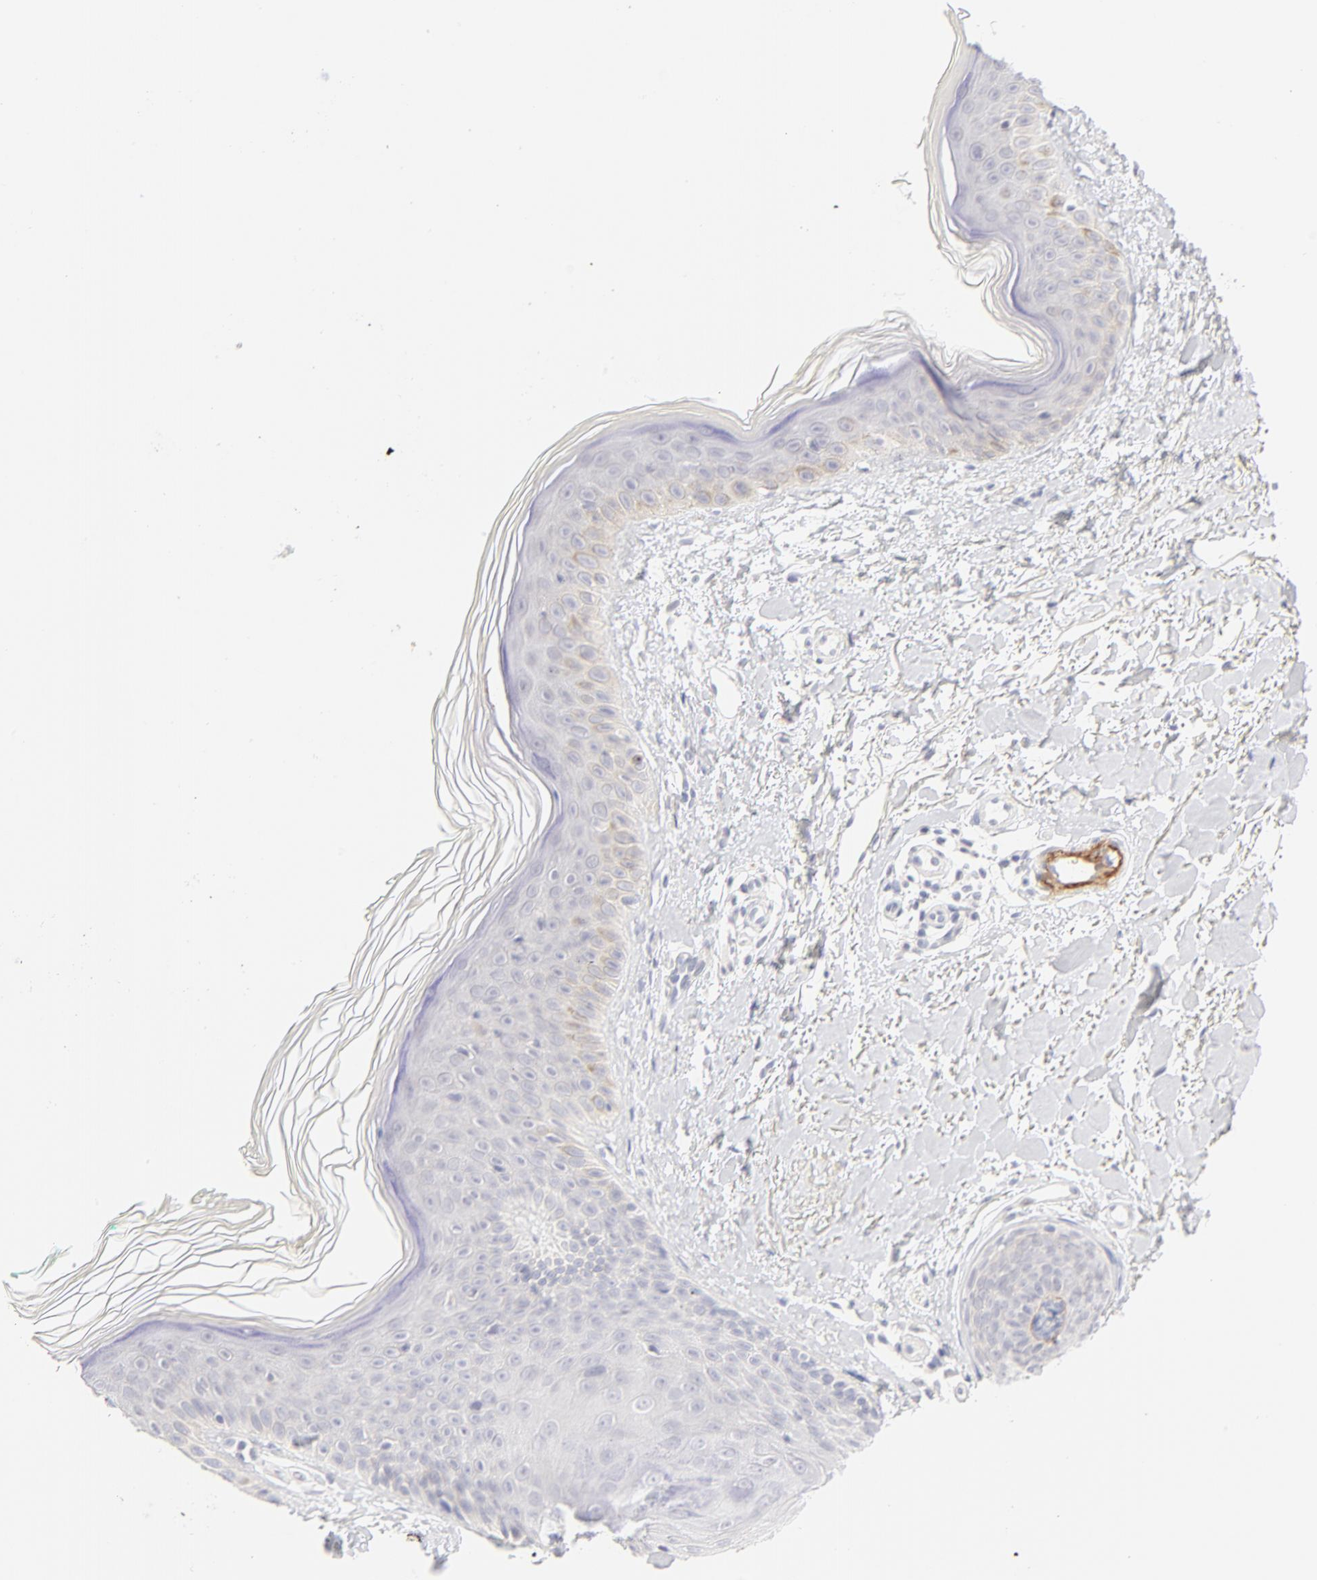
{"staining": {"intensity": "negative", "quantity": "none", "location": "none"}, "tissue": "skin", "cell_type": "Fibroblasts", "image_type": "normal", "snomed": [{"axis": "morphology", "description": "Normal tissue, NOS"}, {"axis": "topography", "description": "Skin"}], "caption": "Skin was stained to show a protein in brown. There is no significant expression in fibroblasts. The staining is performed using DAB (3,3'-diaminobenzidine) brown chromogen with nuclei counter-stained in using hematoxylin.", "gene": "NPNT", "patient": {"sex": "male", "age": 71}}